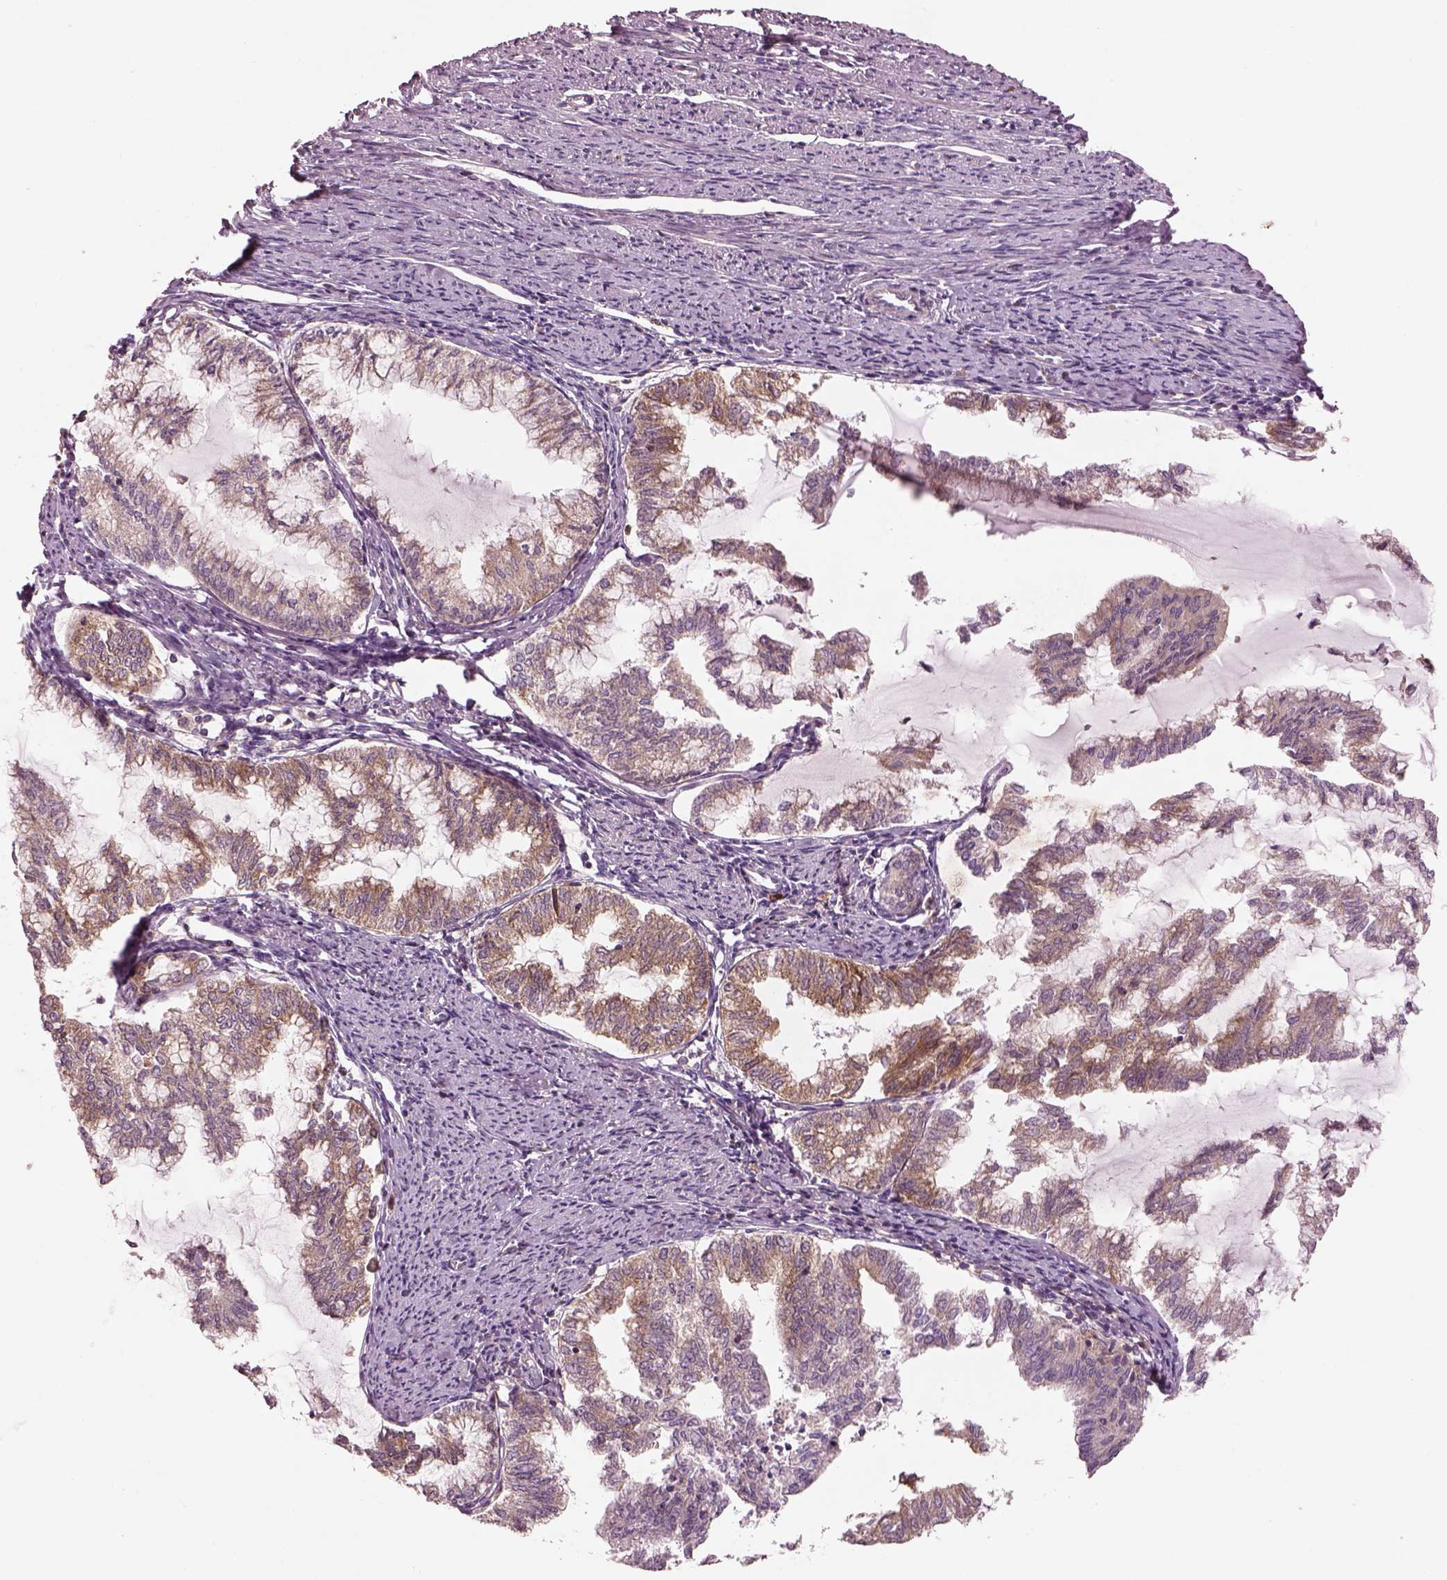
{"staining": {"intensity": "weak", "quantity": "25%-75%", "location": "cytoplasmic/membranous"}, "tissue": "endometrial cancer", "cell_type": "Tumor cells", "image_type": "cancer", "snomed": [{"axis": "morphology", "description": "Adenocarcinoma, NOS"}, {"axis": "topography", "description": "Endometrium"}], "caption": "Immunohistochemistry of human adenocarcinoma (endometrial) demonstrates low levels of weak cytoplasmic/membranous expression in about 25%-75% of tumor cells.", "gene": "CAD", "patient": {"sex": "female", "age": 79}}